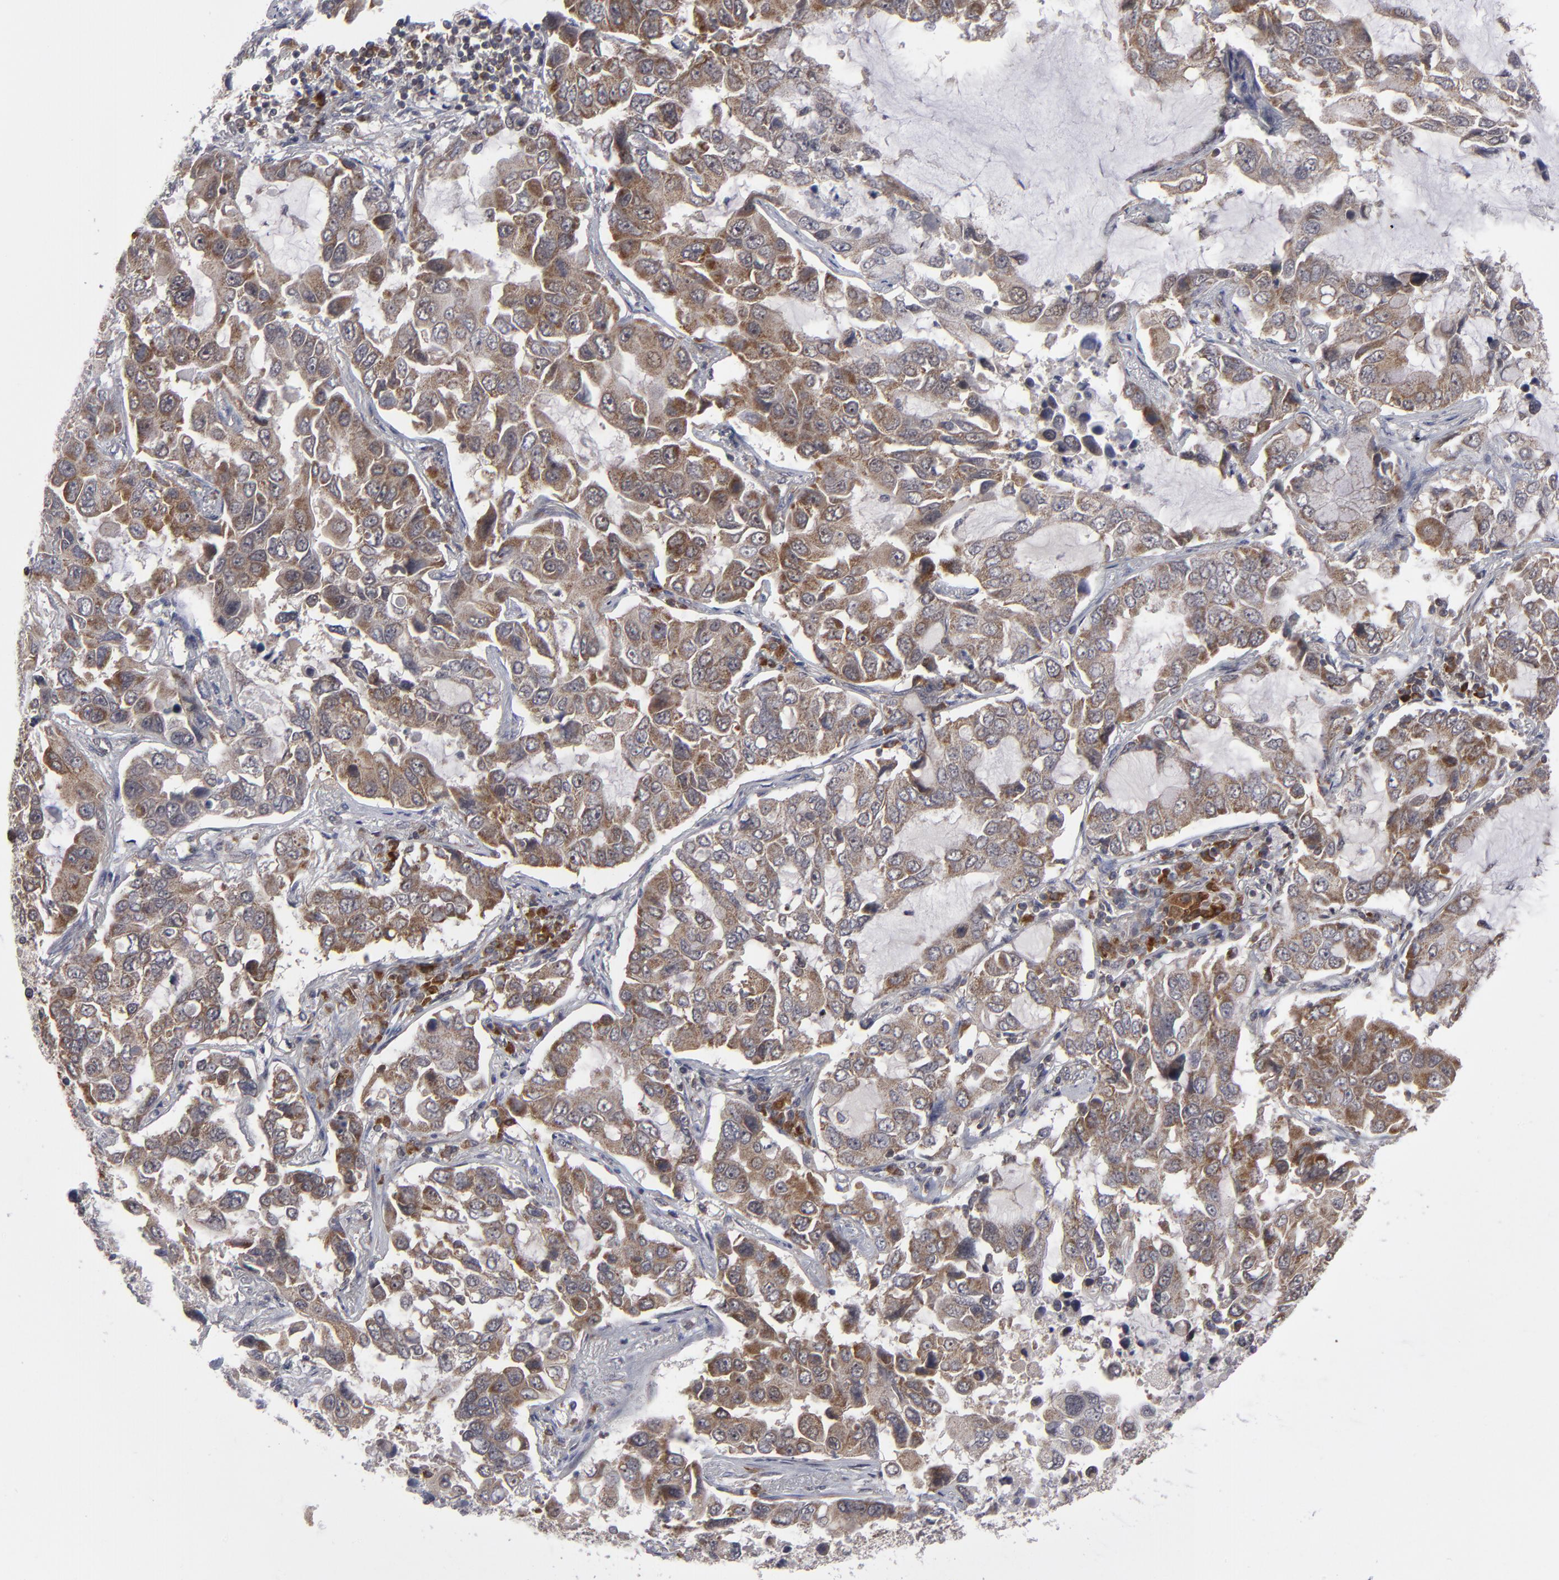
{"staining": {"intensity": "moderate", "quantity": ">75%", "location": "cytoplasmic/membranous"}, "tissue": "lung cancer", "cell_type": "Tumor cells", "image_type": "cancer", "snomed": [{"axis": "morphology", "description": "Adenocarcinoma, NOS"}, {"axis": "topography", "description": "Lung"}], "caption": "Immunohistochemistry (IHC) image of human lung cancer (adenocarcinoma) stained for a protein (brown), which displays medium levels of moderate cytoplasmic/membranous positivity in about >75% of tumor cells.", "gene": "GLCCI1", "patient": {"sex": "male", "age": 64}}